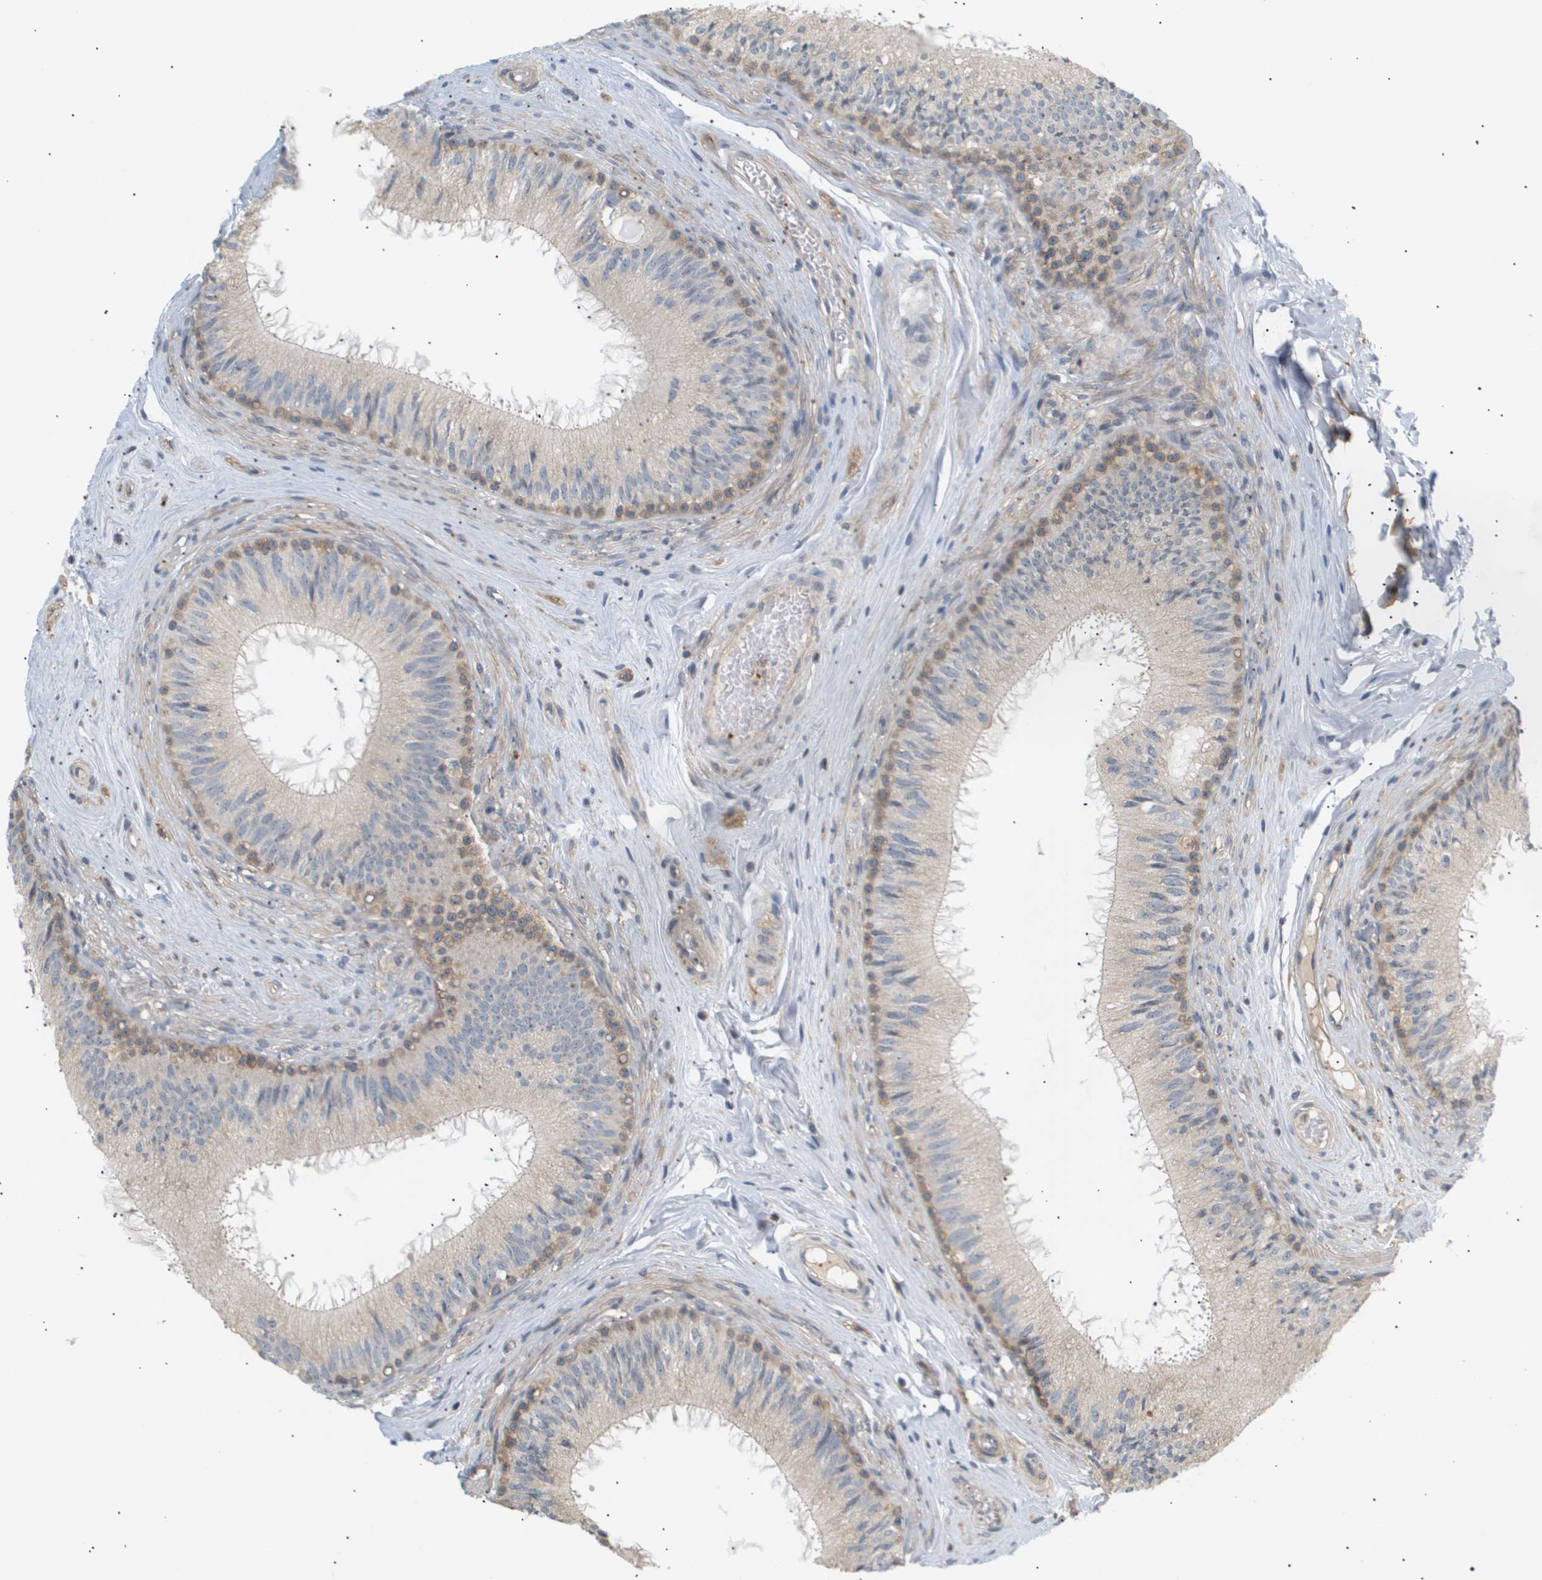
{"staining": {"intensity": "moderate", "quantity": "<25%", "location": "cytoplasmic/membranous"}, "tissue": "epididymis", "cell_type": "Glandular cells", "image_type": "normal", "snomed": [{"axis": "morphology", "description": "Normal tissue, NOS"}, {"axis": "topography", "description": "Testis"}, {"axis": "topography", "description": "Epididymis"}], "caption": "The micrograph demonstrates staining of normal epididymis, revealing moderate cytoplasmic/membranous protein positivity (brown color) within glandular cells.", "gene": "CORO2B", "patient": {"sex": "male", "age": 36}}